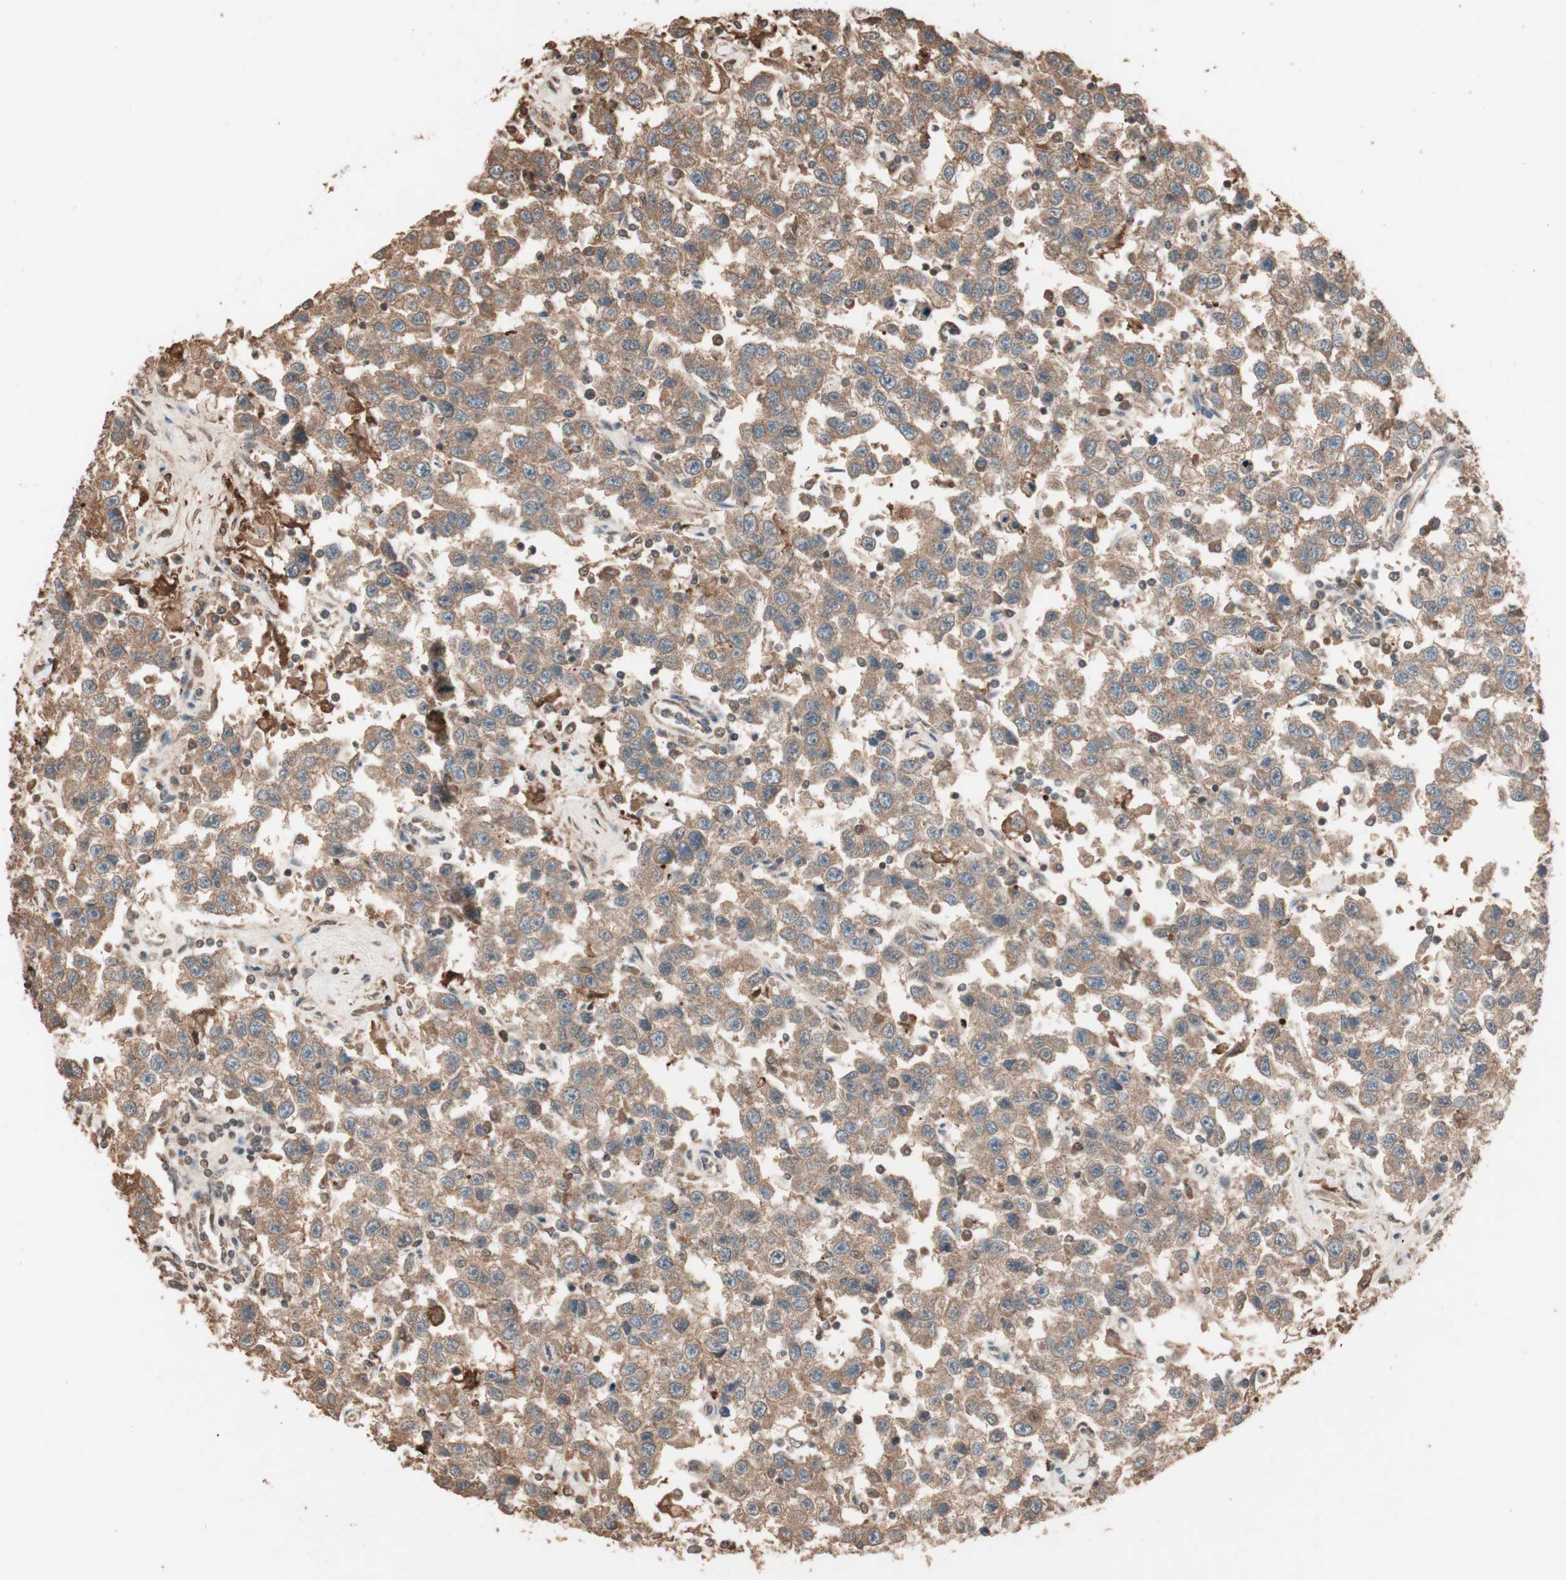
{"staining": {"intensity": "moderate", "quantity": ">75%", "location": "cytoplasmic/membranous"}, "tissue": "testis cancer", "cell_type": "Tumor cells", "image_type": "cancer", "snomed": [{"axis": "morphology", "description": "Seminoma, NOS"}, {"axis": "topography", "description": "Testis"}], "caption": "A micrograph of testis cancer (seminoma) stained for a protein shows moderate cytoplasmic/membranous brown staining in tumor cells.", "gene": "USP20", "patient": {"sex": "male", "age": 41}}